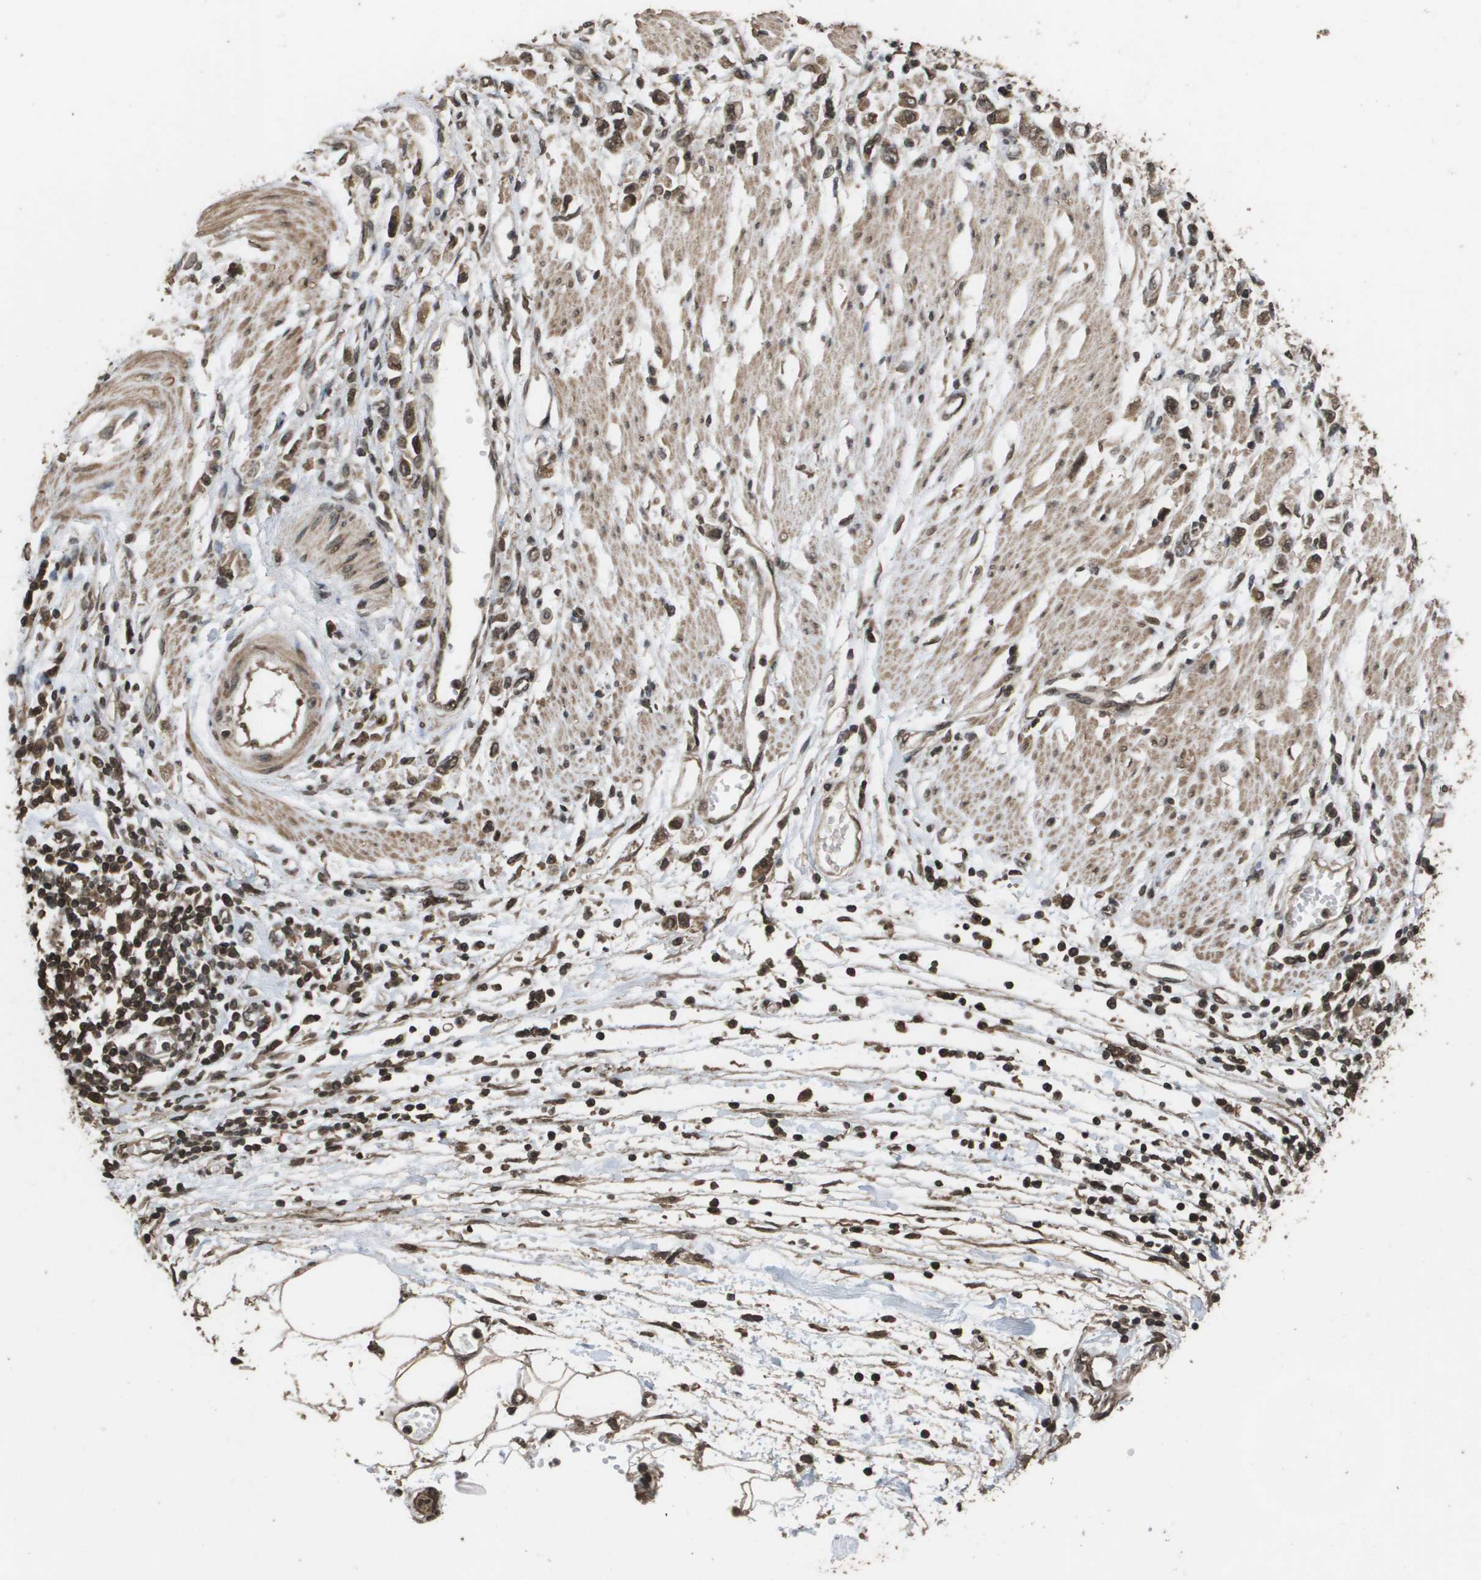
{"staining": {"intensity": "moderate", "quantity": ">75%", "location": "cytoplasmic/membranous"}, "tissue": "stomach cancer", "cell_type": "Tumor cells", "image_type": "cancer", "snomed": [{"axis": "morphology", "description": "Adenocarcinoma, NOS"}, {"axis": "topography", "description": "Stomach"}], "caption": "The histopathology image shows staining of stomach adenocarcinoma, revealing moderate cytoplasmic/membranous protein positivity (brown color) within tumor cells. (DAB (3,3'-diaminobenzidine) IHC with brightfield microscopy, high magnification).", "gene": "AXIN2", "patient": {"sex": "female", "age": 59}}